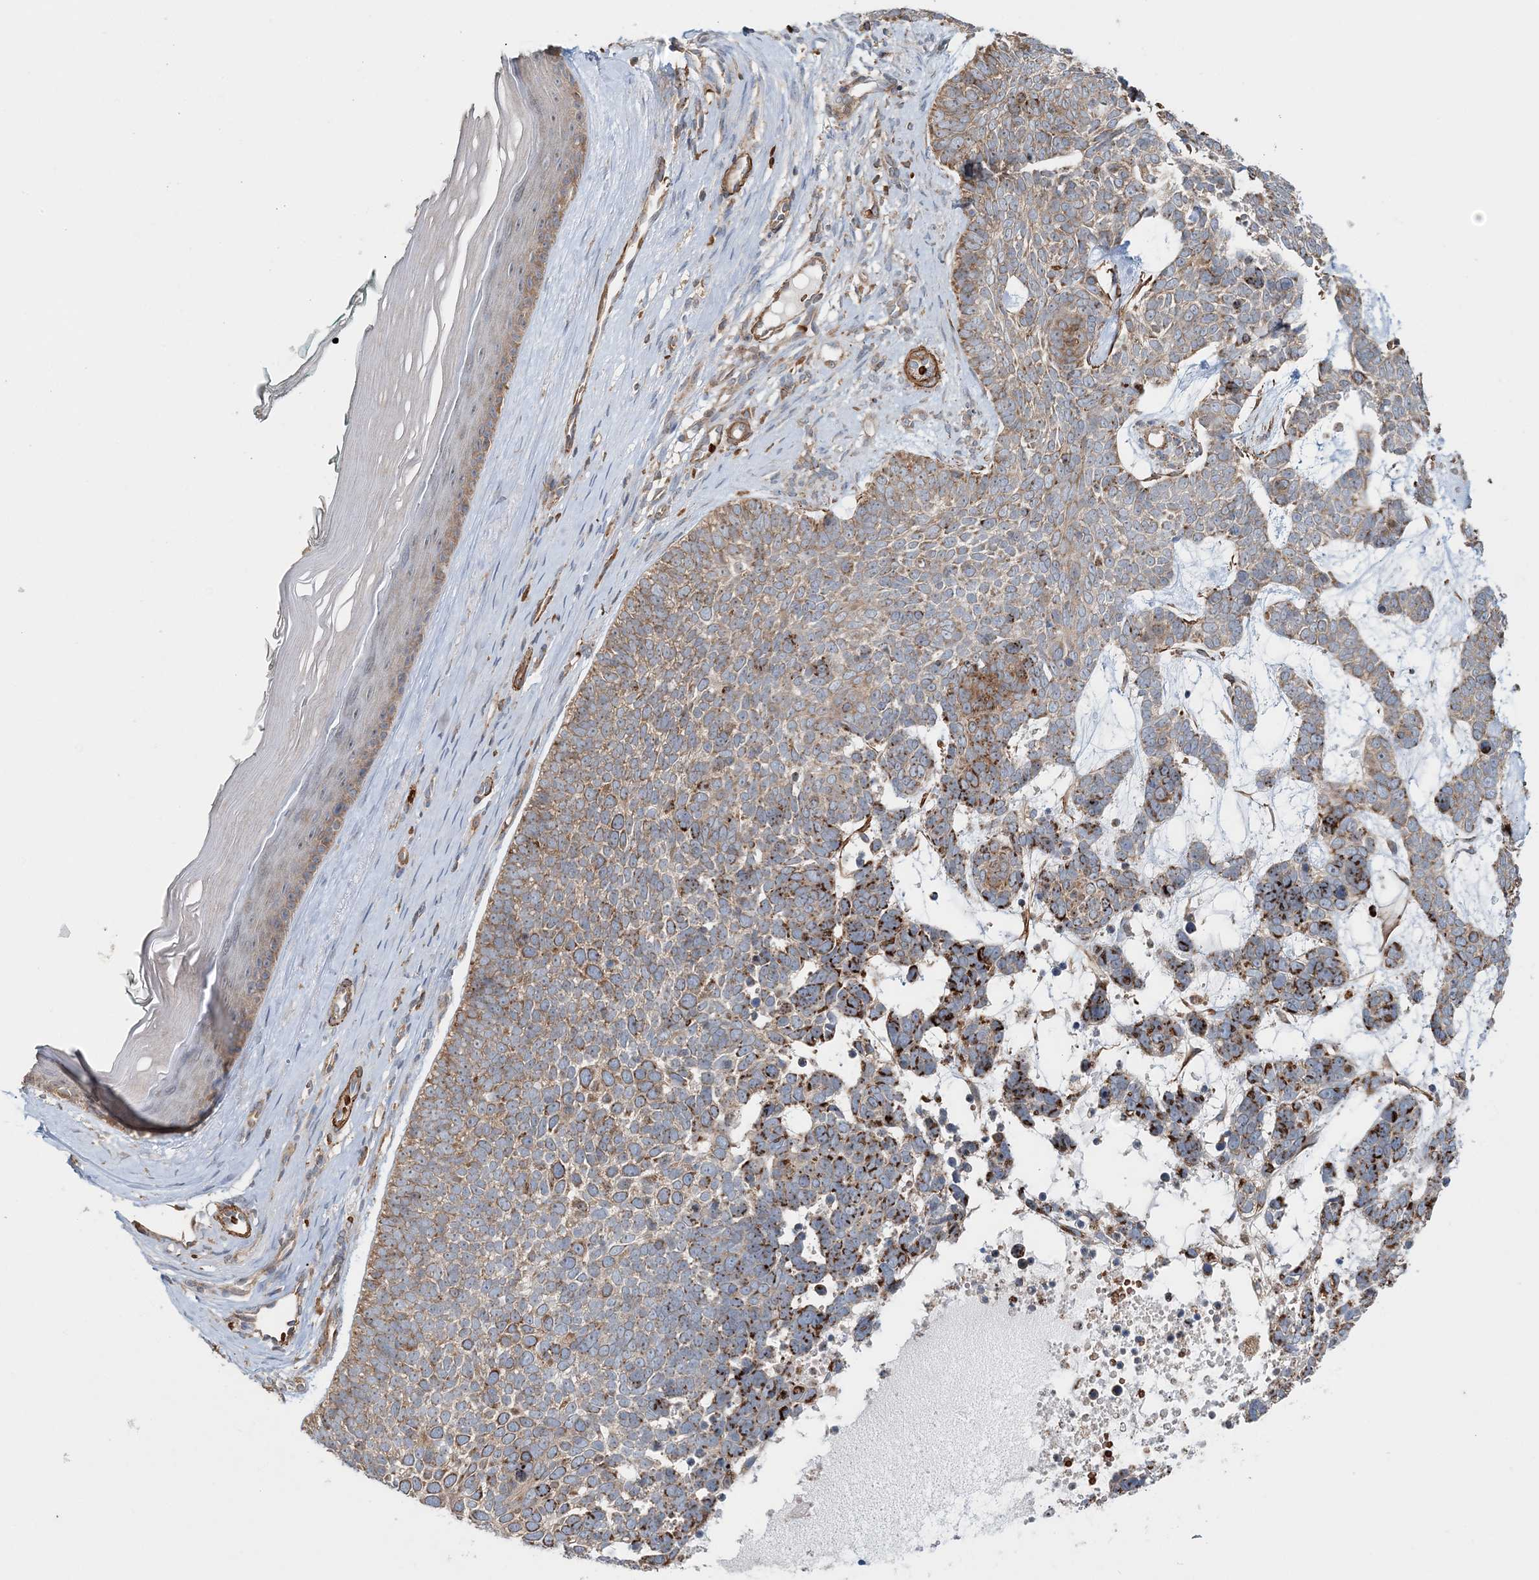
{"staining": {"intensity": "weak", "quantity": ">75%", "location": "cytoplasmic/membranous"}, "tissue": "skin cancer", "cell_type": "Tumor cells", "image_type": "cancer", "snomed": [{"axis": "morphology", "description": "Basal cell carcinoma"}, {"axis": "topography", "description": "Skin"}], "caption": "Protein staining displays weak cytoplasmic/membranous staining in about >75% of tumor cells in skin cancer. (Stains: DAB (3,3'-diaminobenzidine) in brown, nuclei in blue, Microscopy: brightfield microscopy at high magnification).", "gene": "TTI1", "patient": {"sex": "female", "age": 81}}